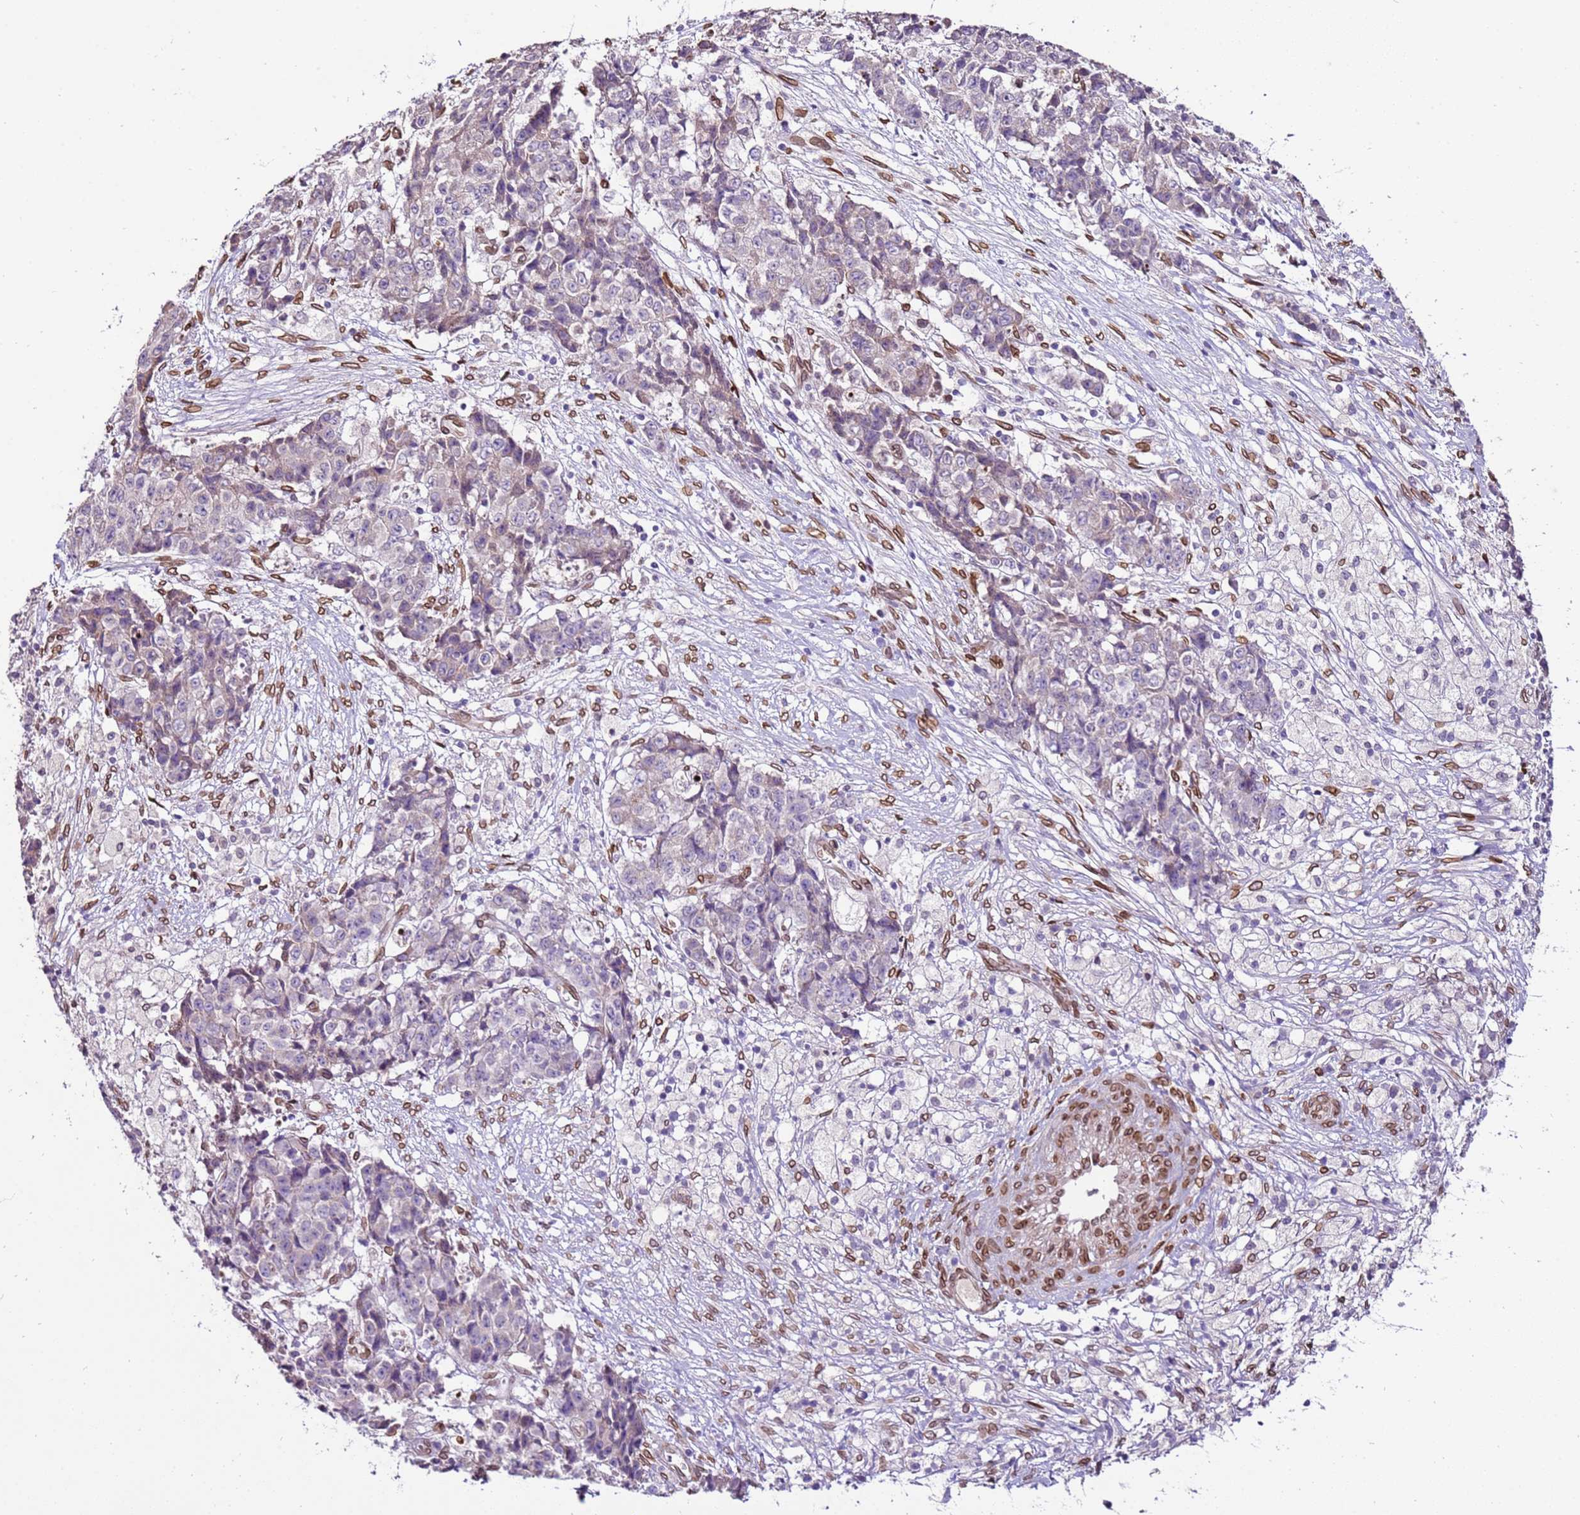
{"staining": {"intensity": "negative", "quantity": "none", "location": "none"}, "tissue": "ovarian cancer", "cell_type": "Tumor cells", "image_type": "cancer", "snomed": [{"axis": "morphology", "description": "Carcinoma, endometroid"}, {"axis": "topography", "description": "Ovary"}], "caption": "DAB (3,3'-diaminobenzidine) immunohistochemical staining of ovarian endometroid carcinoma displays no significant staining in tumor cells.", "gene": "TMEM47", "patient": {"sex": "female", "age": 42}}